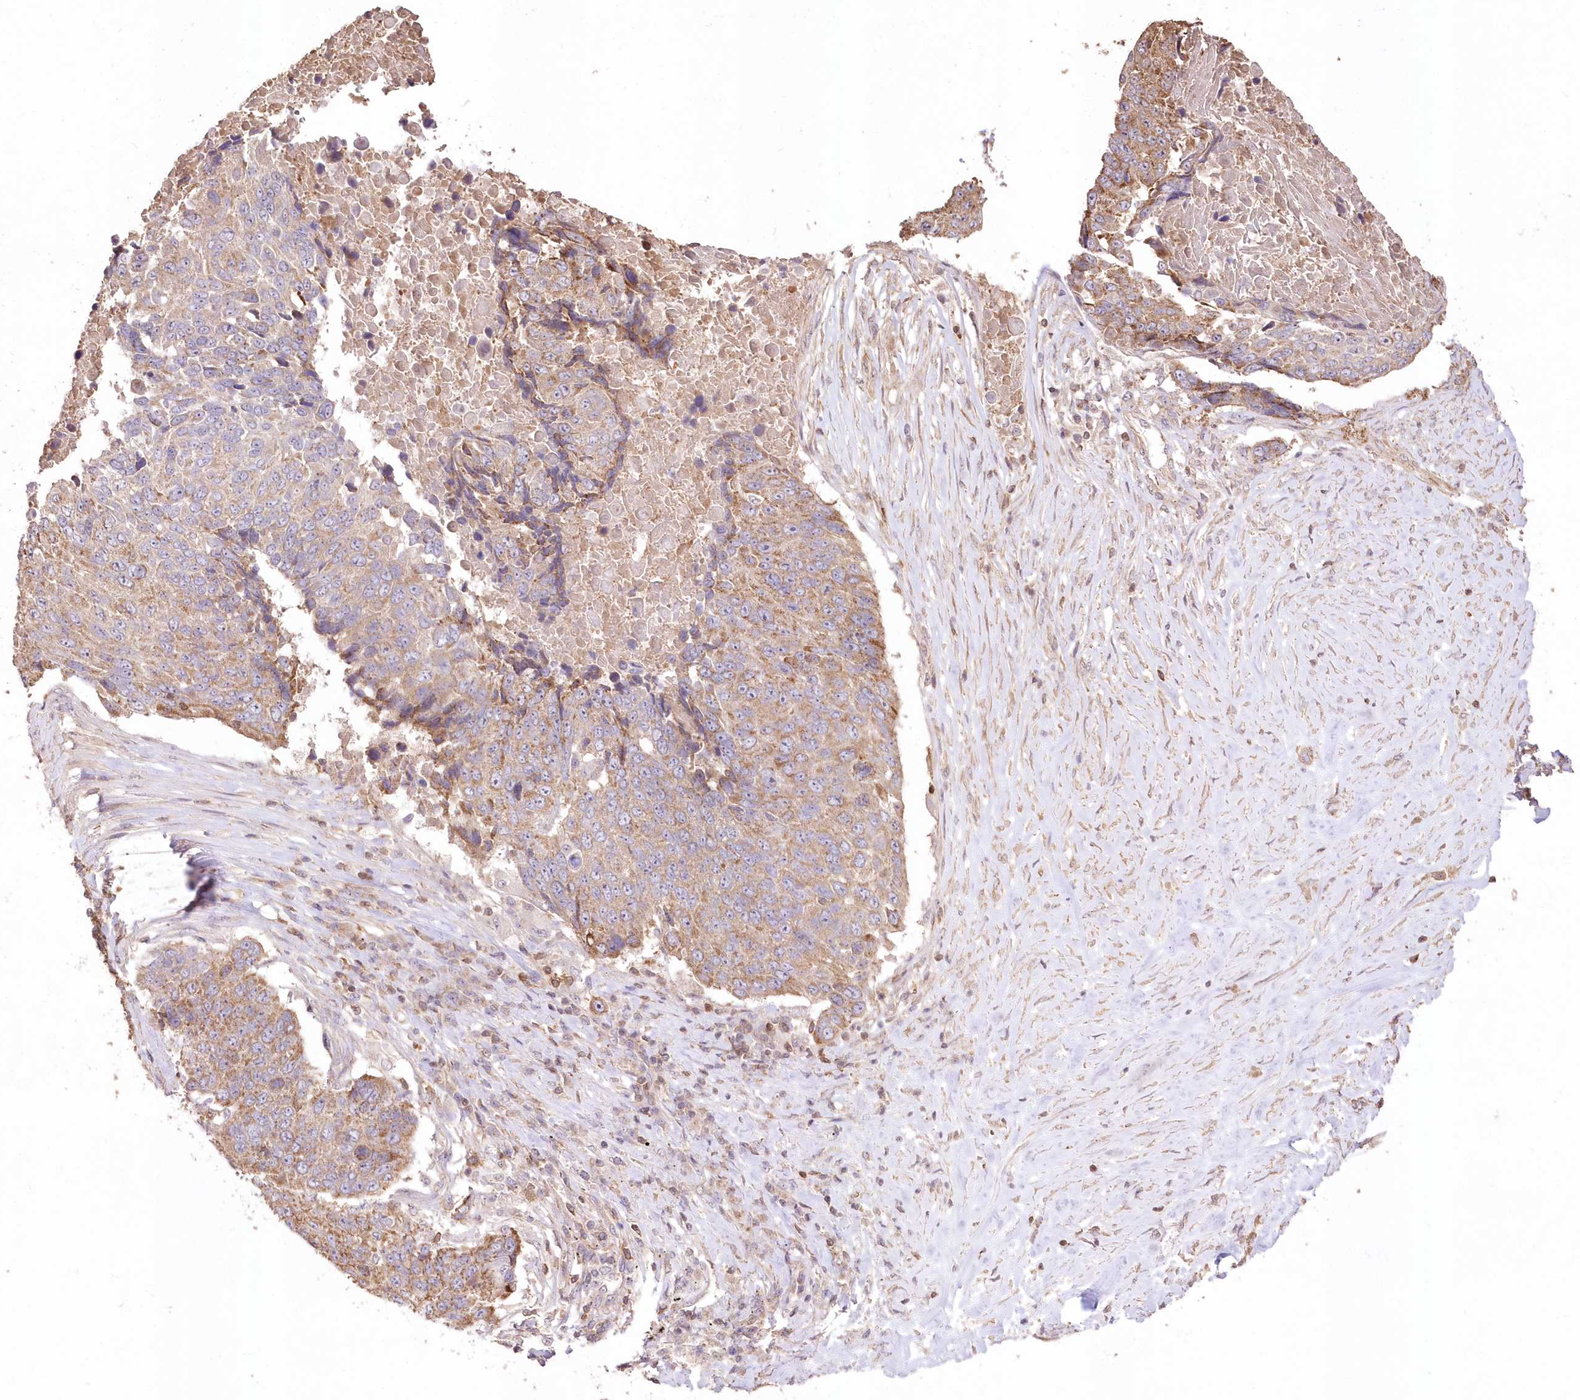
{"staining": {"intensity": "moderate", "quantity": "<25%", "location": "cytoplasmic/membranous"}, "tissue": "lung cancer", "cell_type": "Tumor cells", "image_type": "cancer", "snomed": [{"axis": "morphology", "description": "Squamous cell carcinoma, NOS"}, {"axis": "topography", "description": "Lung"}], "caption": "Moderate cytoplasmic/membranous positivity for a protein is seen in about <25% of tumor cells of lung cancer (squamous cell carcinoma) using immunohistochemistry (IHC).", "gene": "STK17B", "patient": {"sex": "male", "age": 66}}